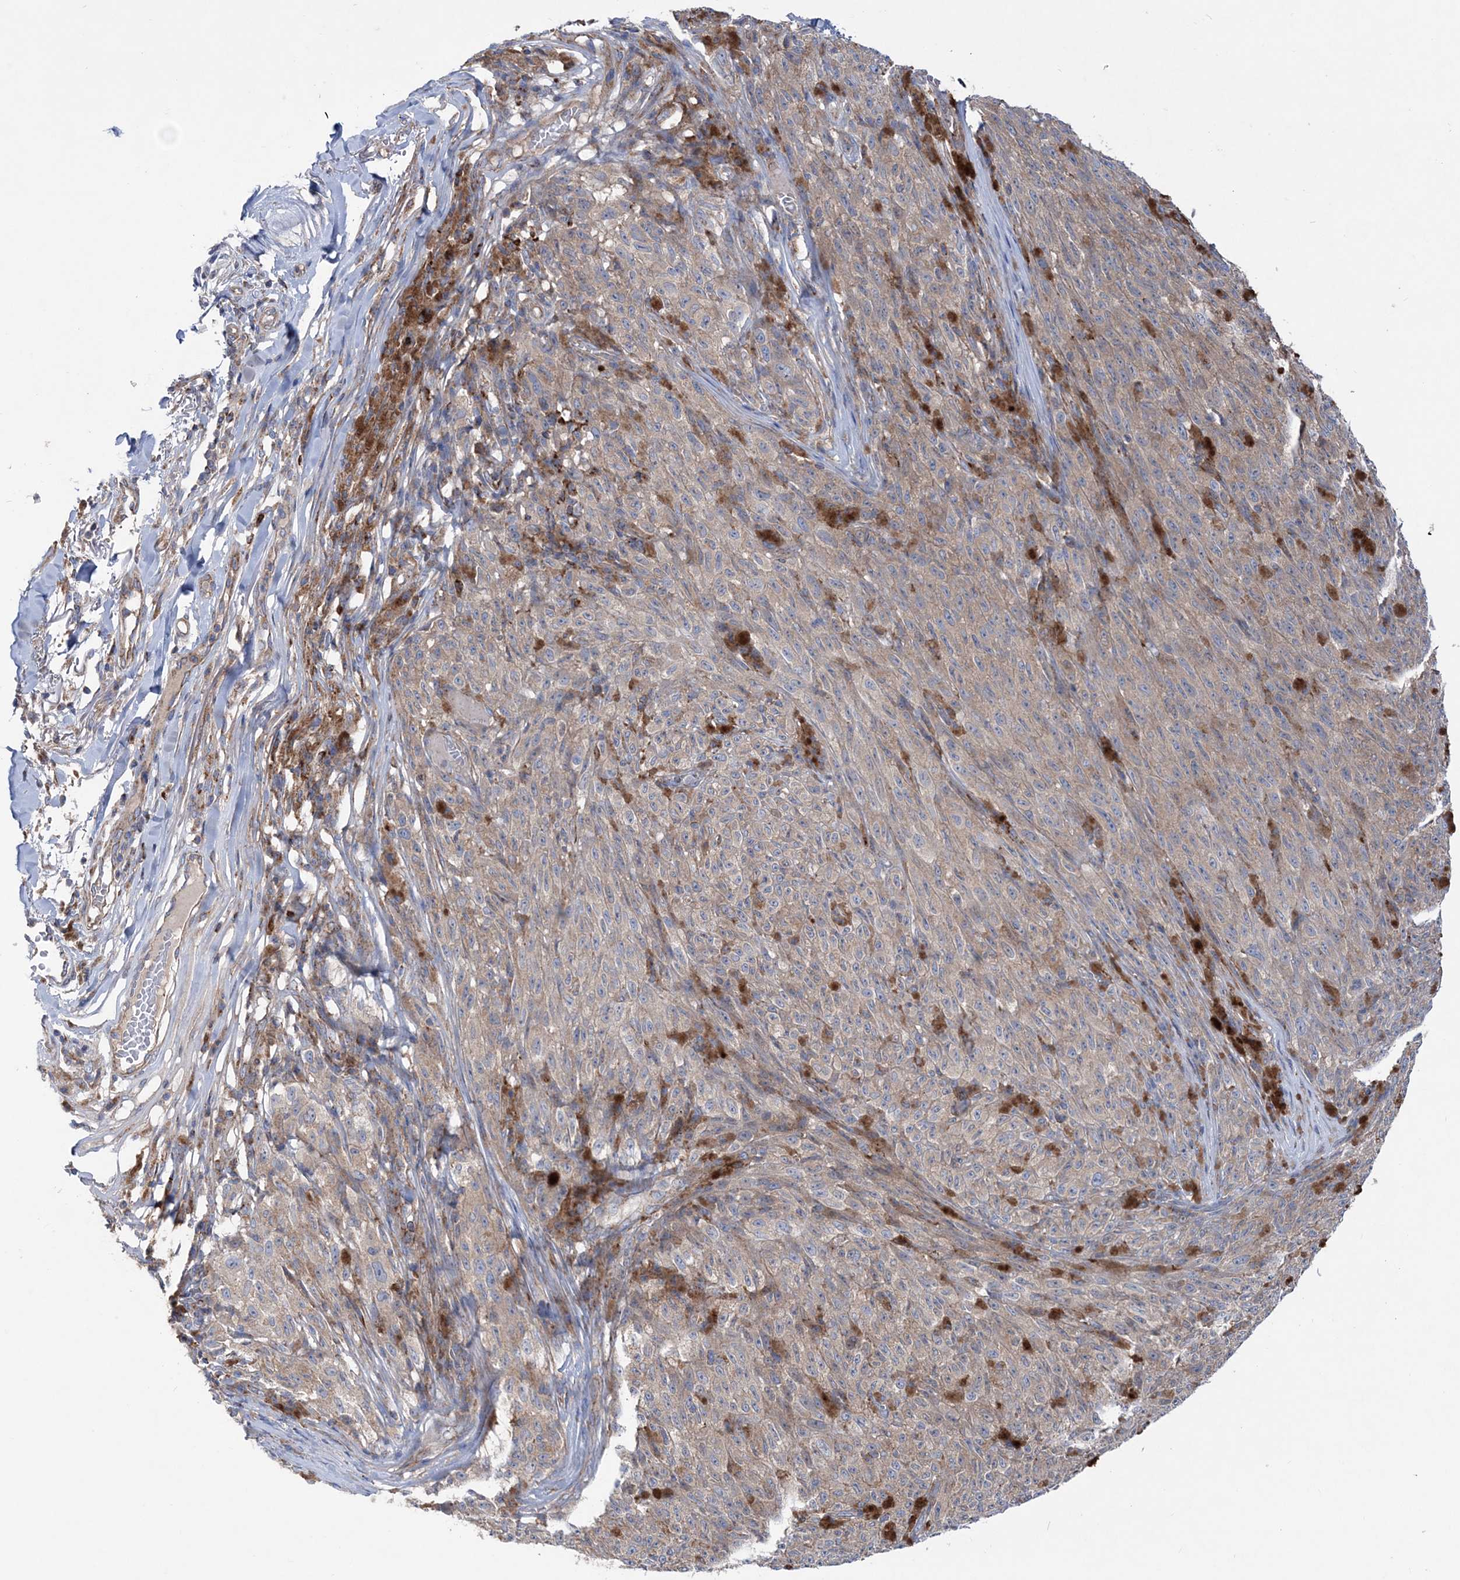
{"staining": {"intensity": "weak", "quantity": ">75%", "location": "cytoplasmic/membranous"}, "tissue": "melanoma", "cell_type": "Tumor cells", "image_type": "cancer", "snomed": [{"axis": "morphology", "description": "Malignant melanoma, NOS"}, {"axis": "topography", "description": "Skin"}], "caption": "An image of malignant melanoma stained for a protein demonstrates weak cytoplasmic/membranous brown staining in tumor cells.", "gene": "NGLY1", "patient": {"sex": "female", "age": 82}}